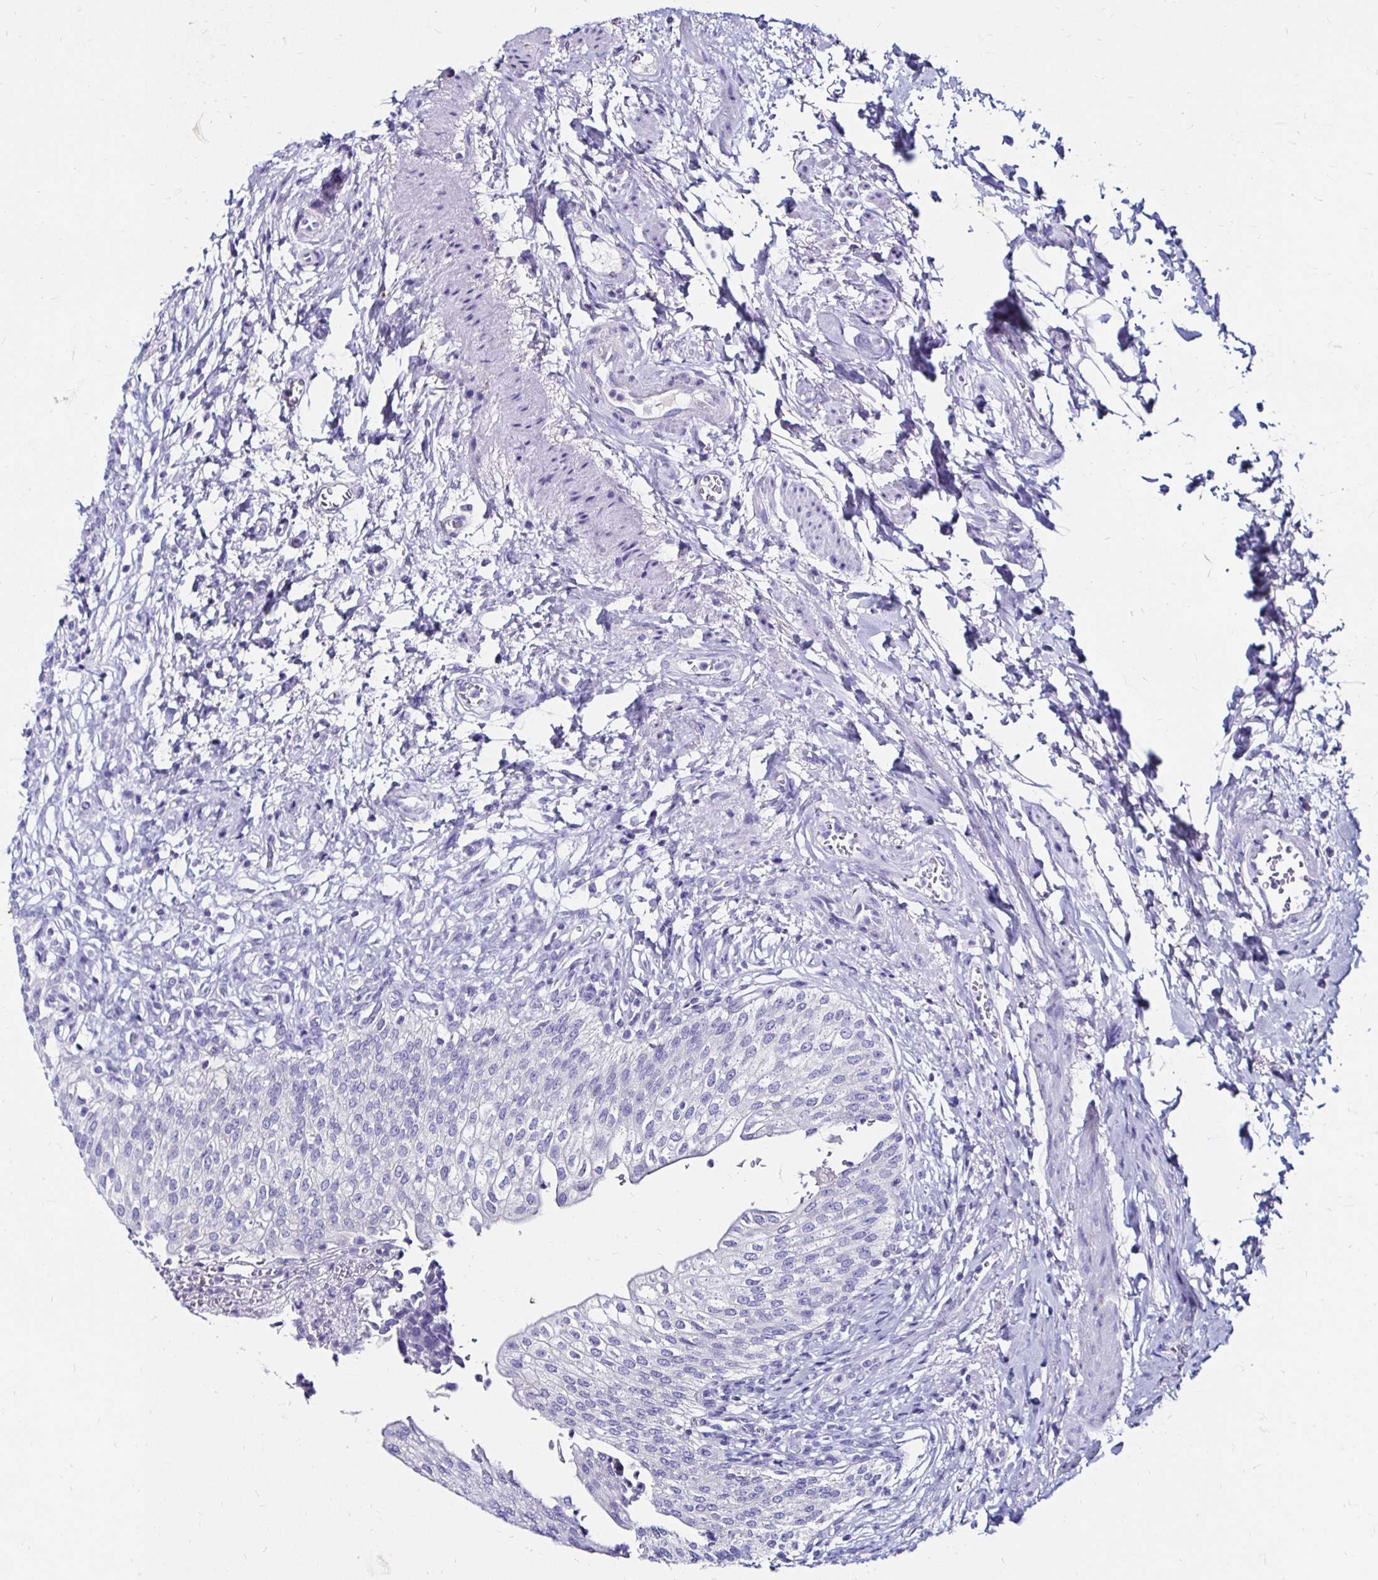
{"staining": {"intensity": "negative", "quantity": "none", "location": "none"}, "tissue": "urinary bladder", "cell_type": "Urothelial cells", "image_type": "normal", "snomed": [{"axis": "morphology", "description": "Normal tissue, NOS"}, {"axis": "topography", "description": "Urinary bladder"}, {"axis": "topography", "description": "Peripheral nerve tissue"}], "caption": "A high-resolution photomicrograph shows immunohistochemistry staining of unremarkable urinary bladder, which exhibits no significant staining in urothelial cells. (DAB IHC visualized using brightfield microscopy, high magnification).", "gene": "KCNT1", "patient": {"sex": "female", "age": 60}}